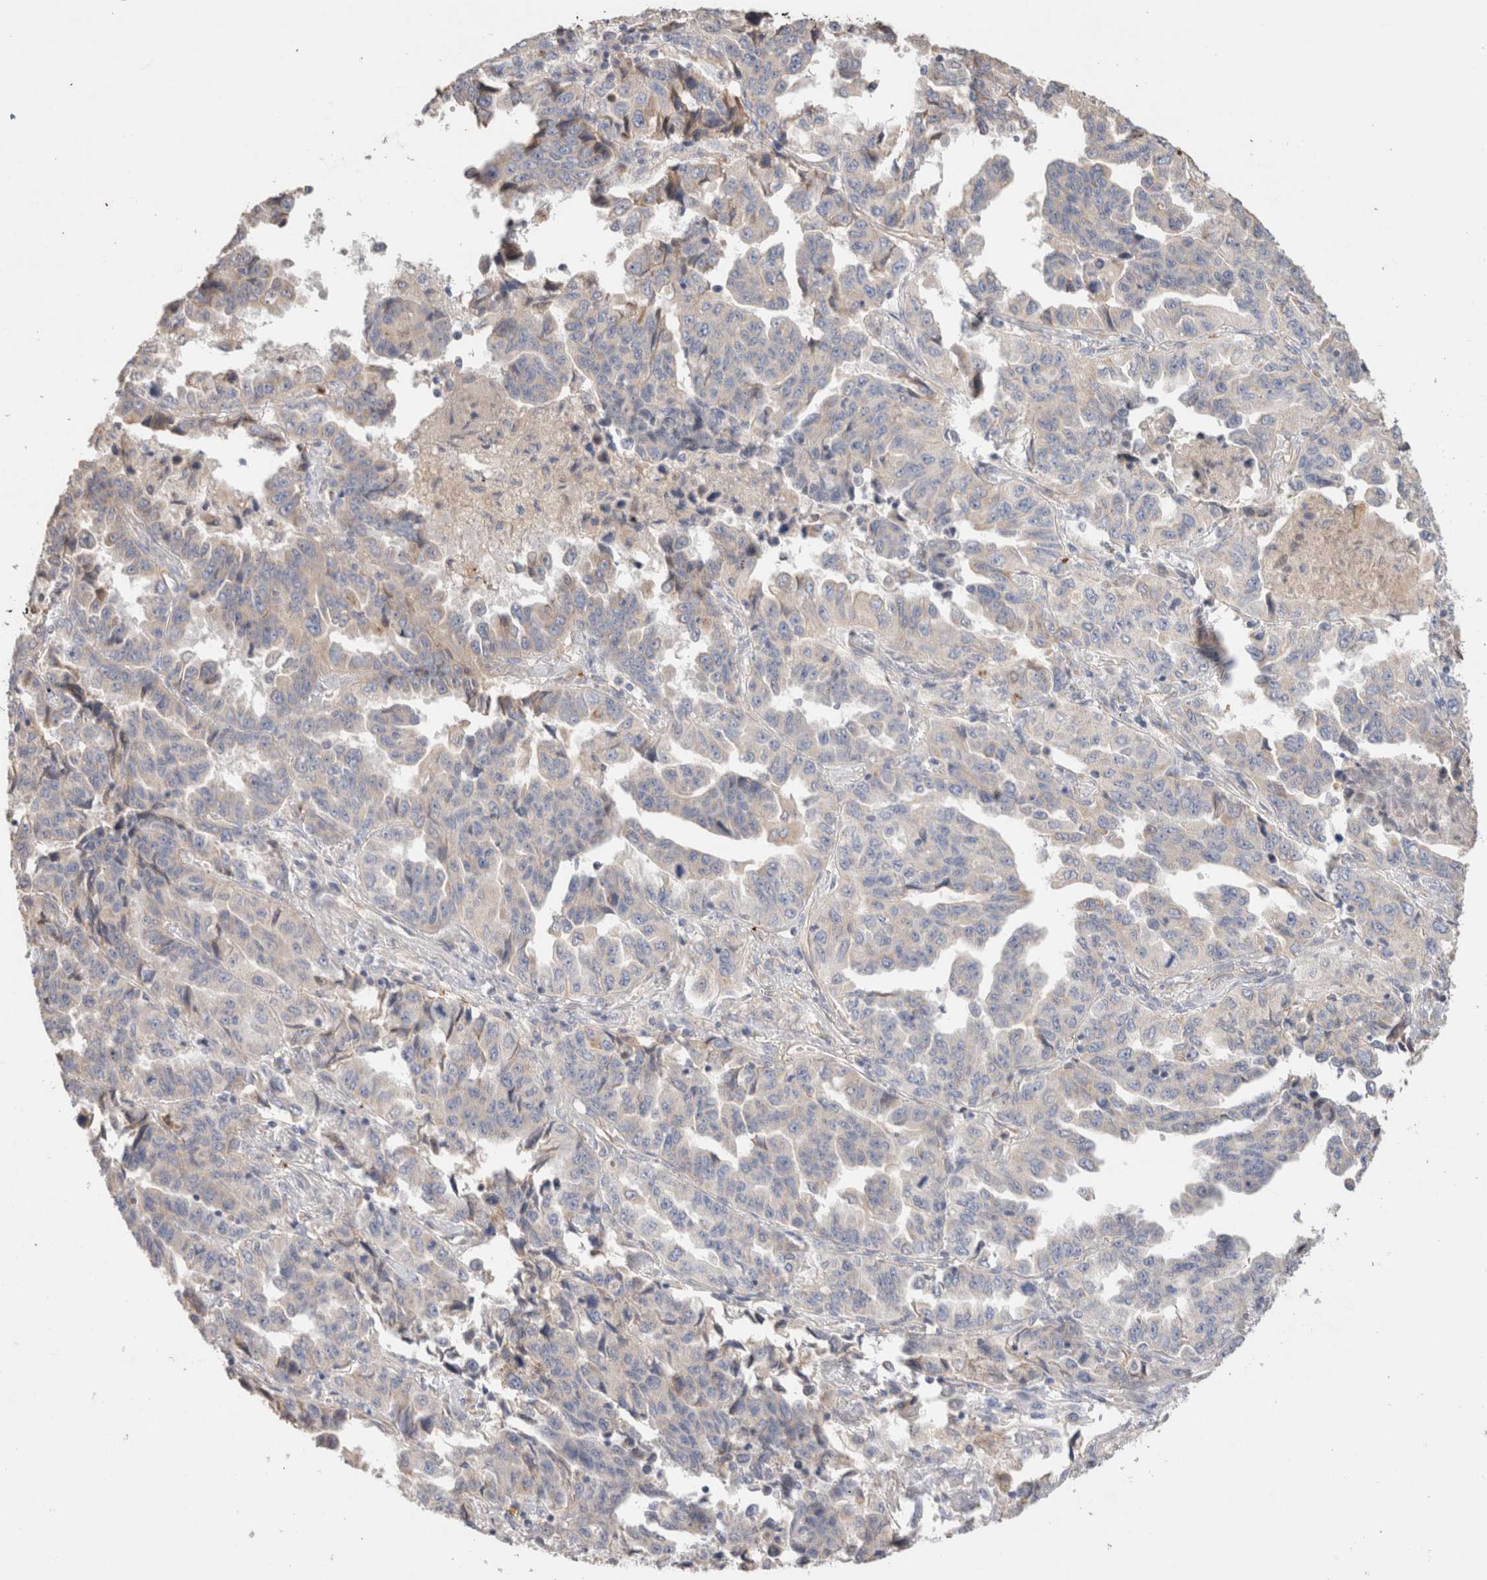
{"staining": {"intensity": "weak", "quantity": "<25%", "location": "cytoplasmic/membranous"}, "tissue": "lung cancer", "cell_type": "Tumor cells", "image_type": "cancer", "snomed": [{"axis": "morphology", "description": "Adenocarcinoma, NOS"}, {"axis": "topography", "description": "Lung"}], "caption": "This is an immunohistochemistry micrograph of adenocarcinoma (lung). There is no staining in tumor cells.", "gene": "PROS1", "patient": {"sex": "female", "age": 51}}